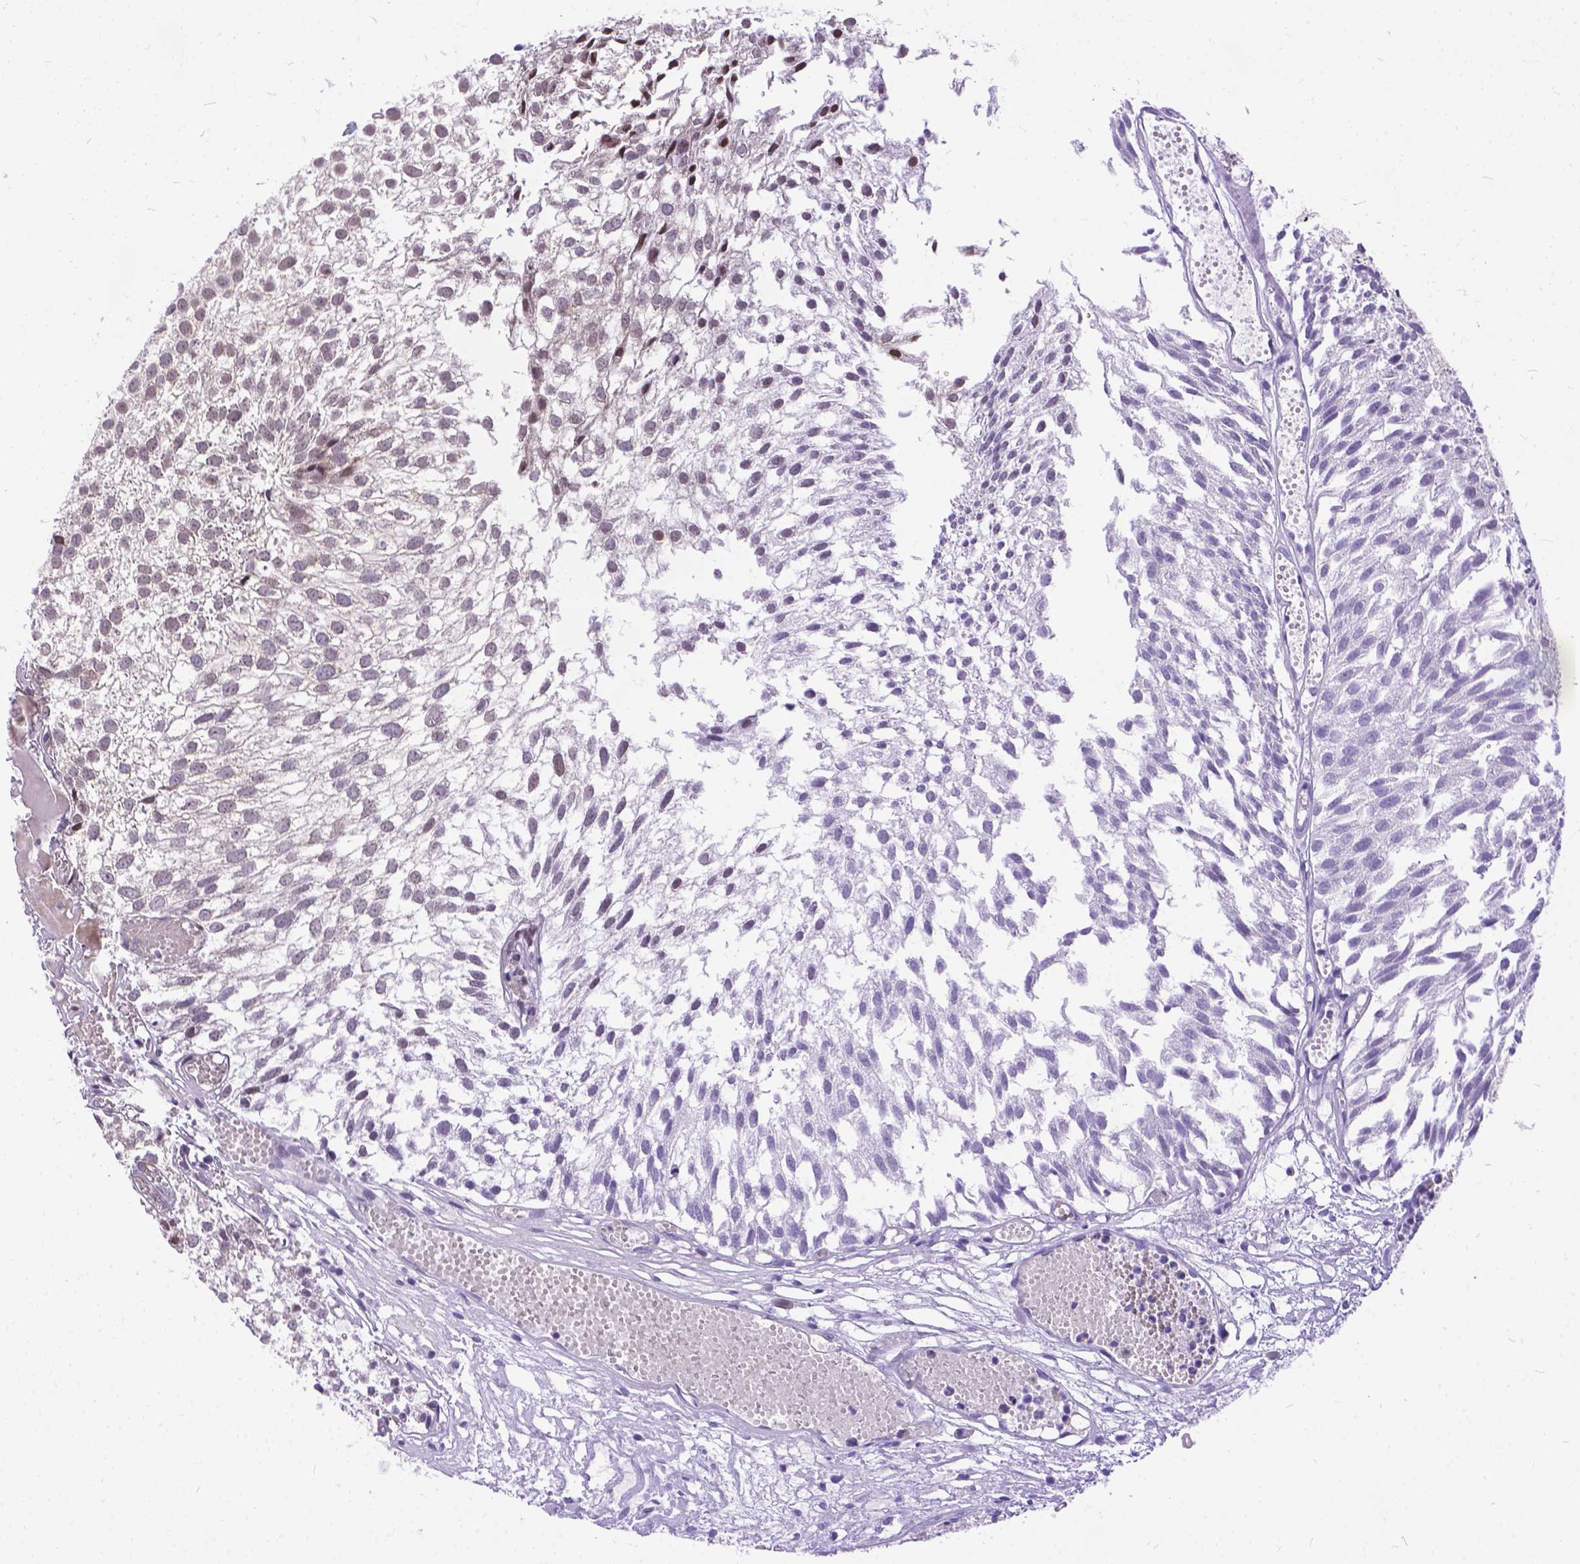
{"staining": {"intensity": "weak", "quantity": "25%-75%", "location": "nuclear"}, "tissue": "urothelial cancer", "cell_type": "Tumor cells", "image_type": "cancer", "snomed": [{"axis": "morphology", "description": "Urothelial carcinoma, Low grade"}, {"axis": "topography", "description": "Urinary bladder"}], "caption": "IHC histopathology image of urothelial carcinoma (low-grade) stained for a protein (brown), which shows low levels of weak nuclear staining in approximately 25%-75% of tumor cells.", "gene": "FAM124B", "patient": {"sex": "male", "age": 79}}